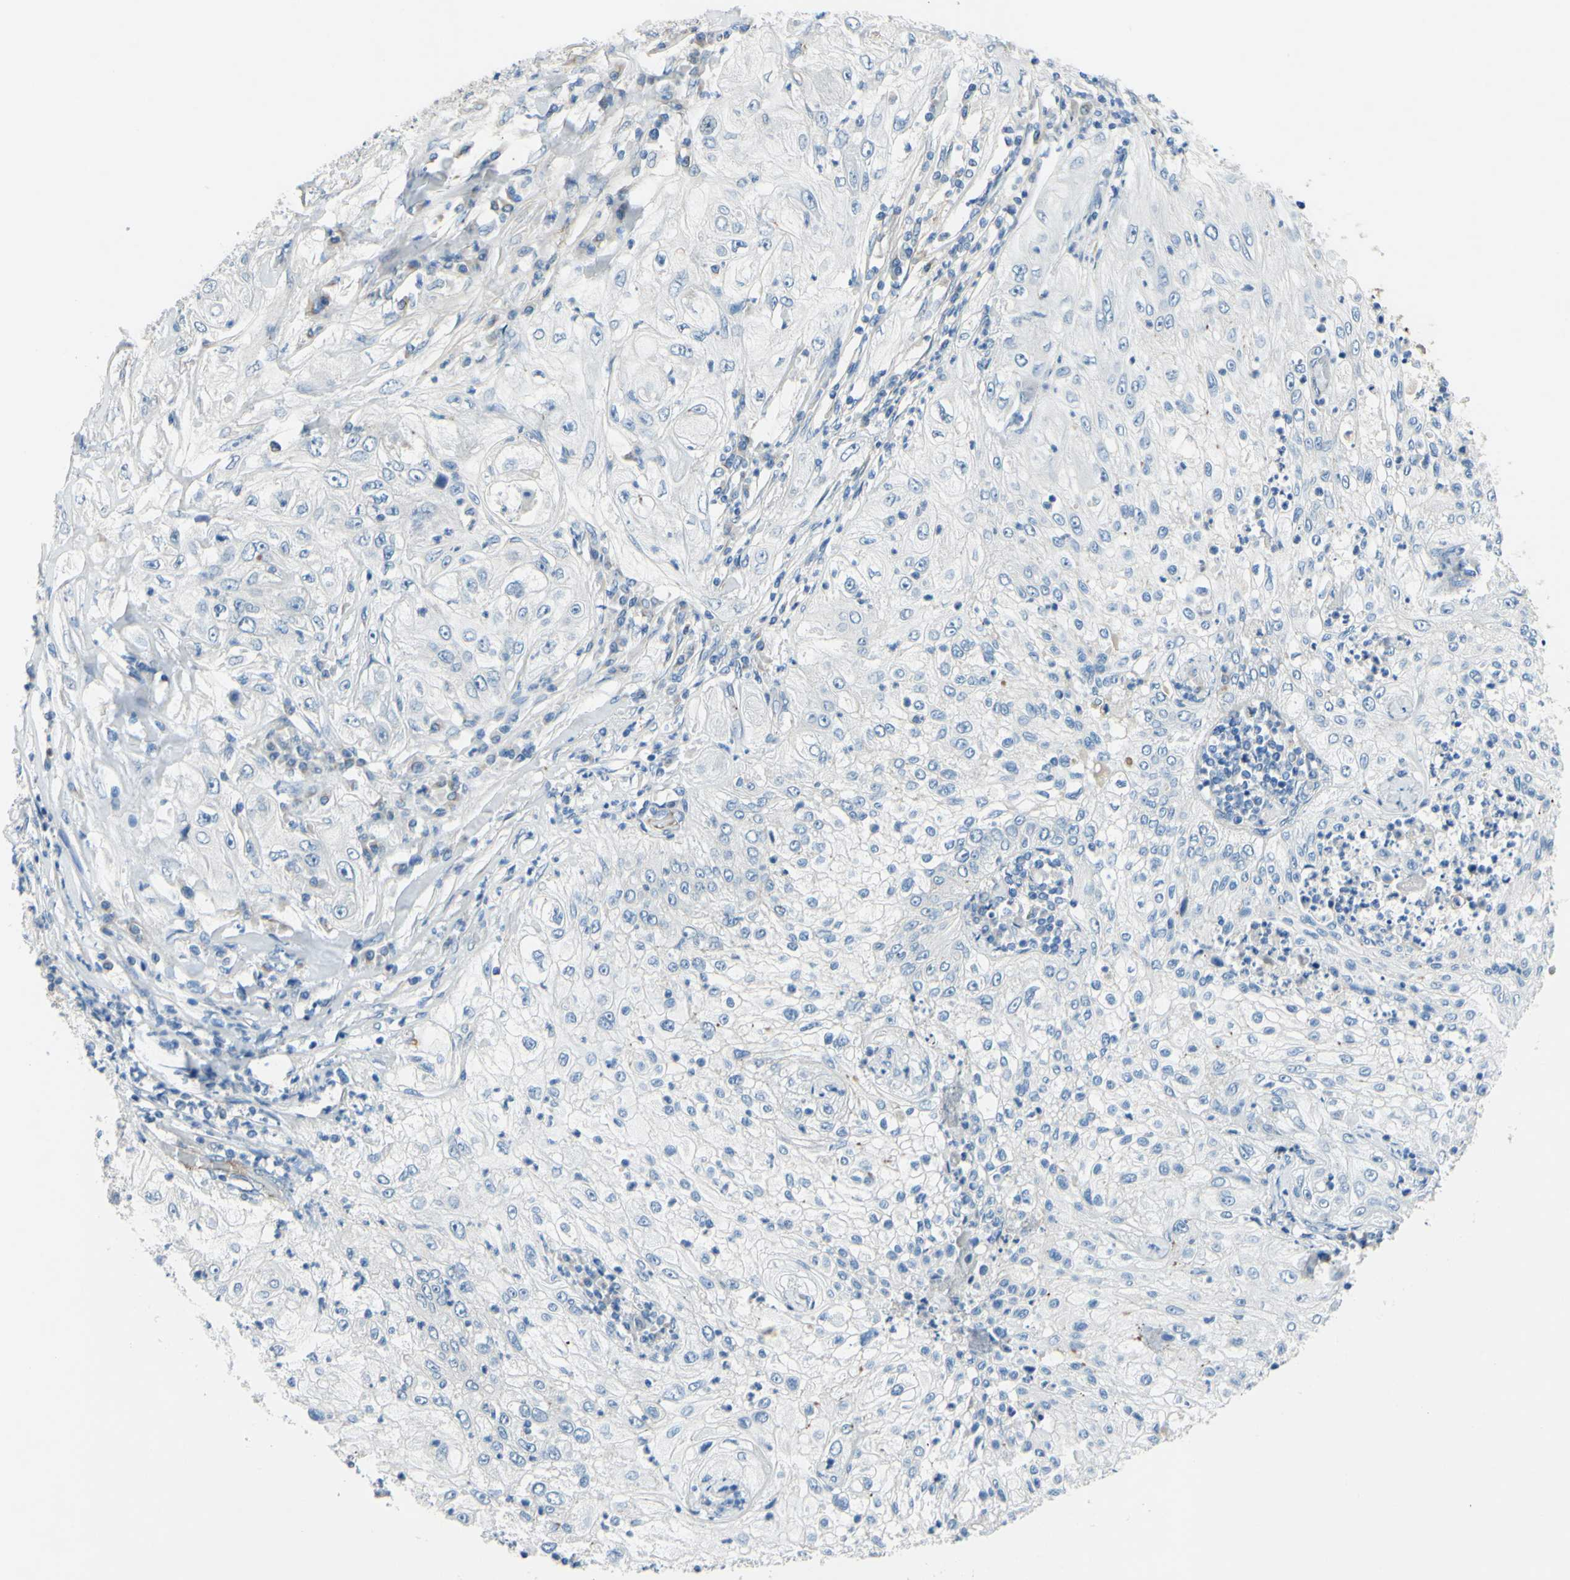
{"staining": {"intensity": "negative", "quantity": "none", "location": "none"}, "tissue": "lung cancer", "cell_type": "Tumor cells", "image_type": "cancer", "snomed": [{"axis": "morphology", "description": "Inflammation, NOS"}, {"axis": "morphology", "description": "Squamous cell carcinoma, NOS"}, {"axis": "topography", "description": "Lymph node"}, {"axis": "topography", "description": "Soft tissue"}, {"axis": "topography", "description": "Lung"}], "caption": "Lung cancer (squamous cell carcinoma) was stained to show a protein in brown. There is no significant positivity in tumor cells. (DAB immunohistochemistry visualized using brightfield microscopy, high magnification).", "gene": "ARHGAP1", "patient": {"sex": "male", "age": 66}}